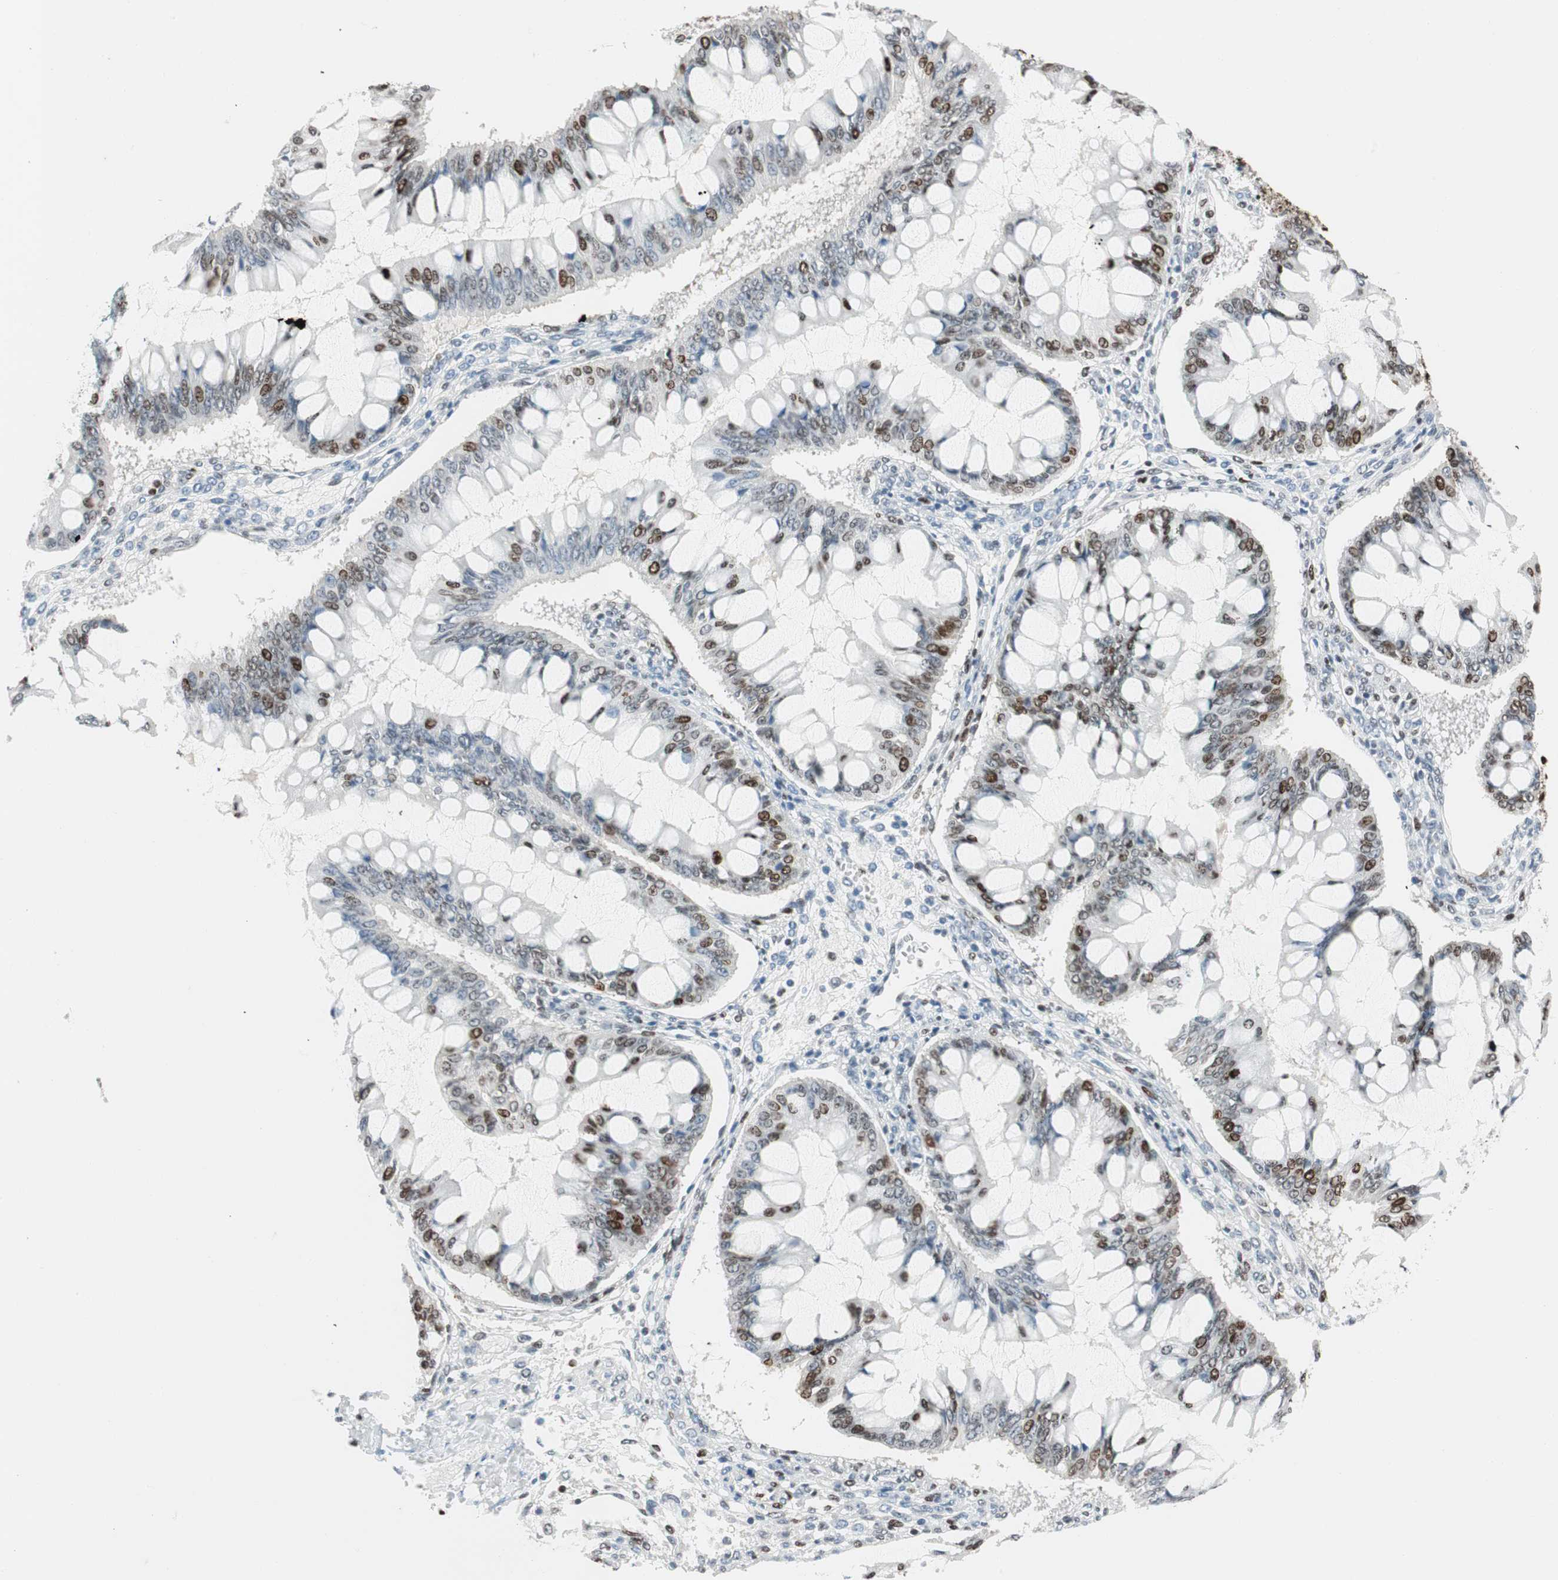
{"staining": {"intensity": "moderate", "quantity": "25%-75%", "location": "nuclear"}, "tissue": "ovarian cancer", "cell_type": "Tumor cells", "image_type": "cancer", "snomed": [{"axis": "morphology", "description": "Cystadenocarcinoma, mucinous, NOS"}, {"axis": "topography", "description": "Ovary"}], "caption": "Ovarian cancer (mucinous cystadenocarcinoma) stained for a protein (brown) reveals moderate nuclear positive positivity in about 25%-75% of tumor cells.", "gene": "EZH2", "patient": {"sex": "female", "age": 73}}